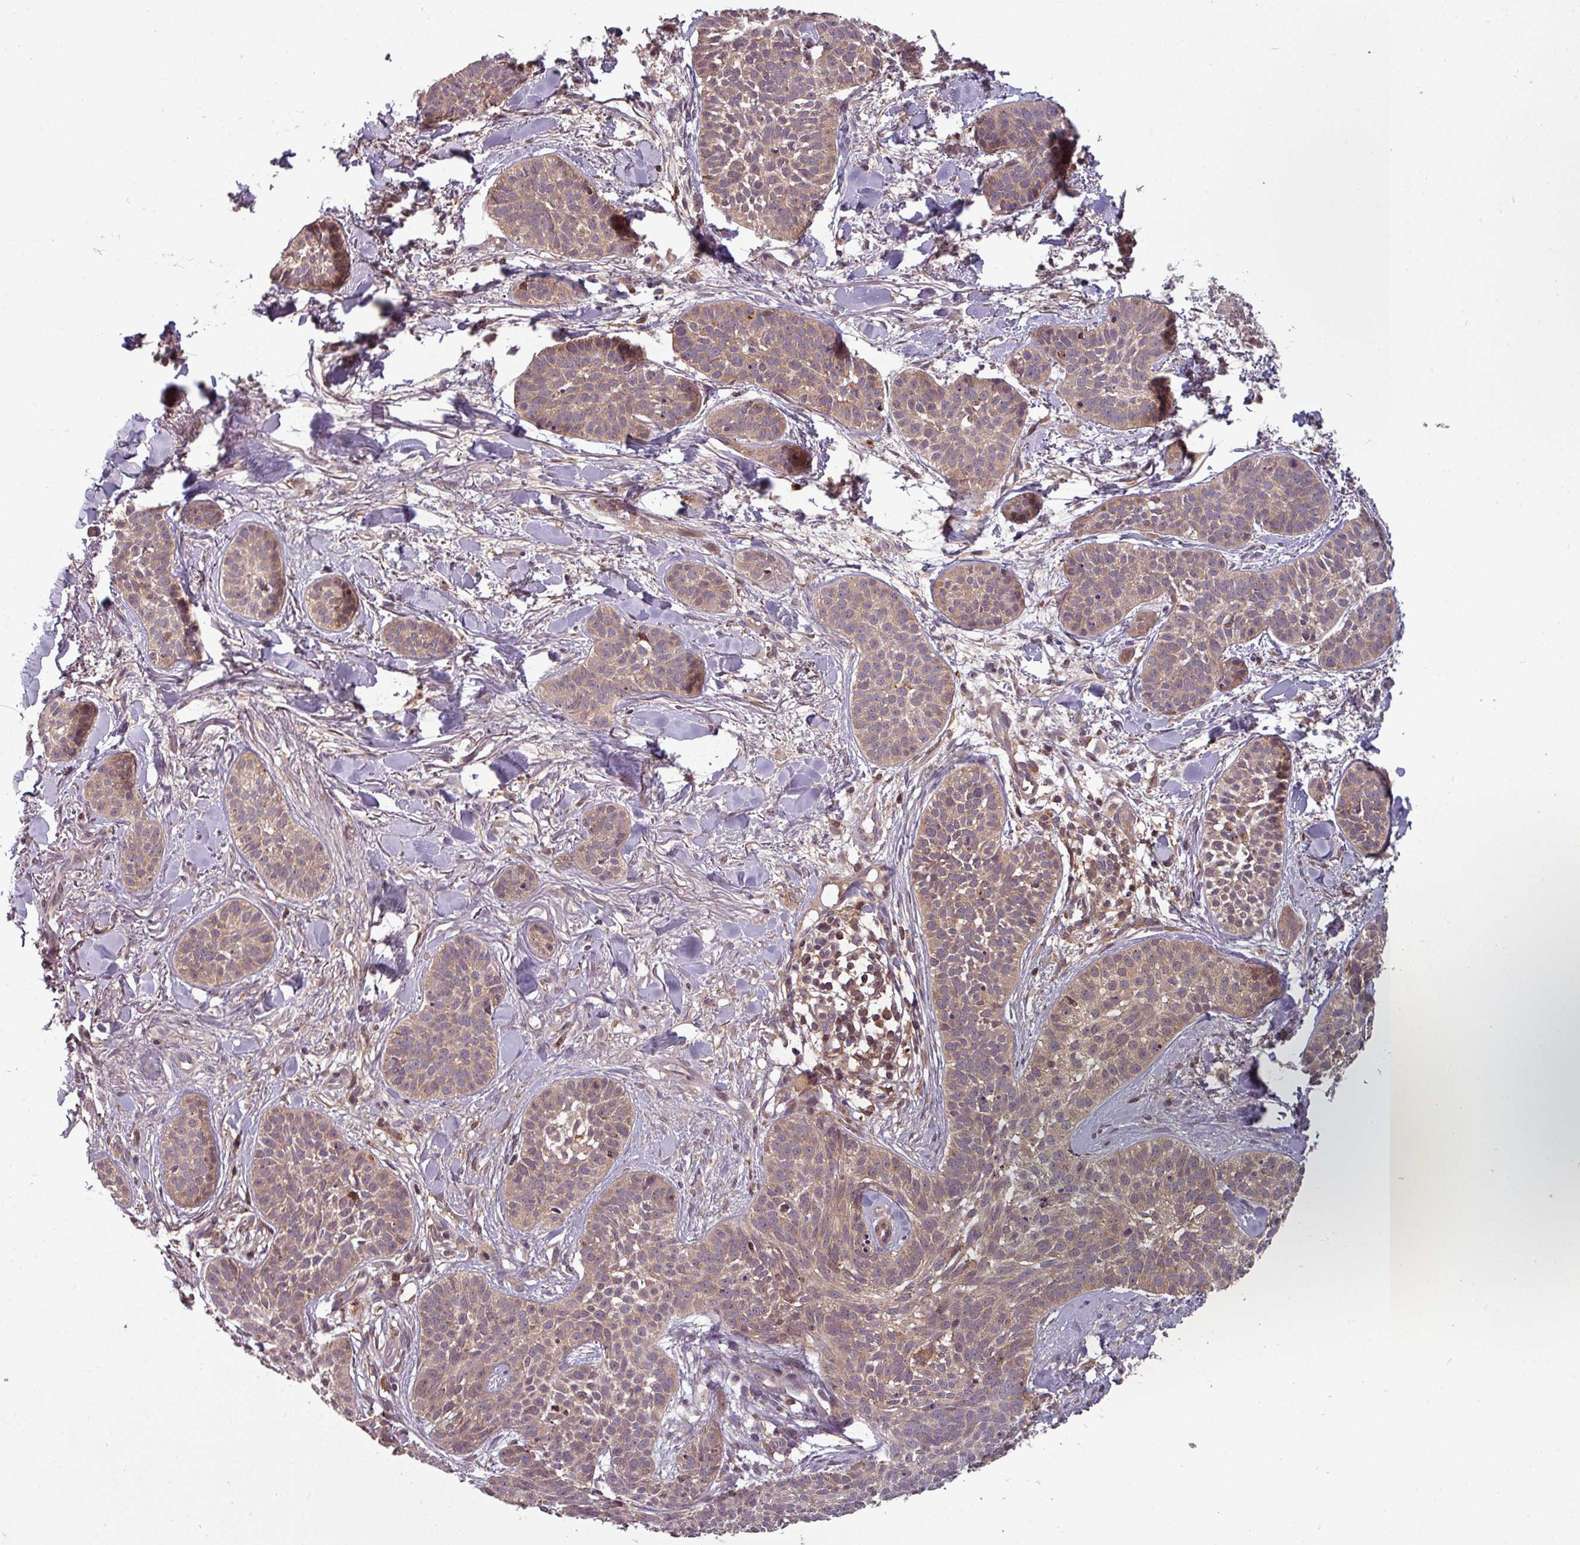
{"staining": {"intensity": "weak", "quantity": ">75%", "location": "cytoplasmic/membranous"}, "tissue": "skin cancer", "cell_type": "Tumor cells", "image_type": "cancer", "snomed": [{"axis": "morphology", "description": "Basal cell carcinoma"}, {"axis": "topography", "description": "Skin"}], "caption": "Brown immunohistochemical staining in skin basal cell carcinoma reveals weak cytoplasmic/membranous expression in approximately >75% of tumor cells.", "gene": "GSKIP", "patient": {"sex": "male", "age": 52}}